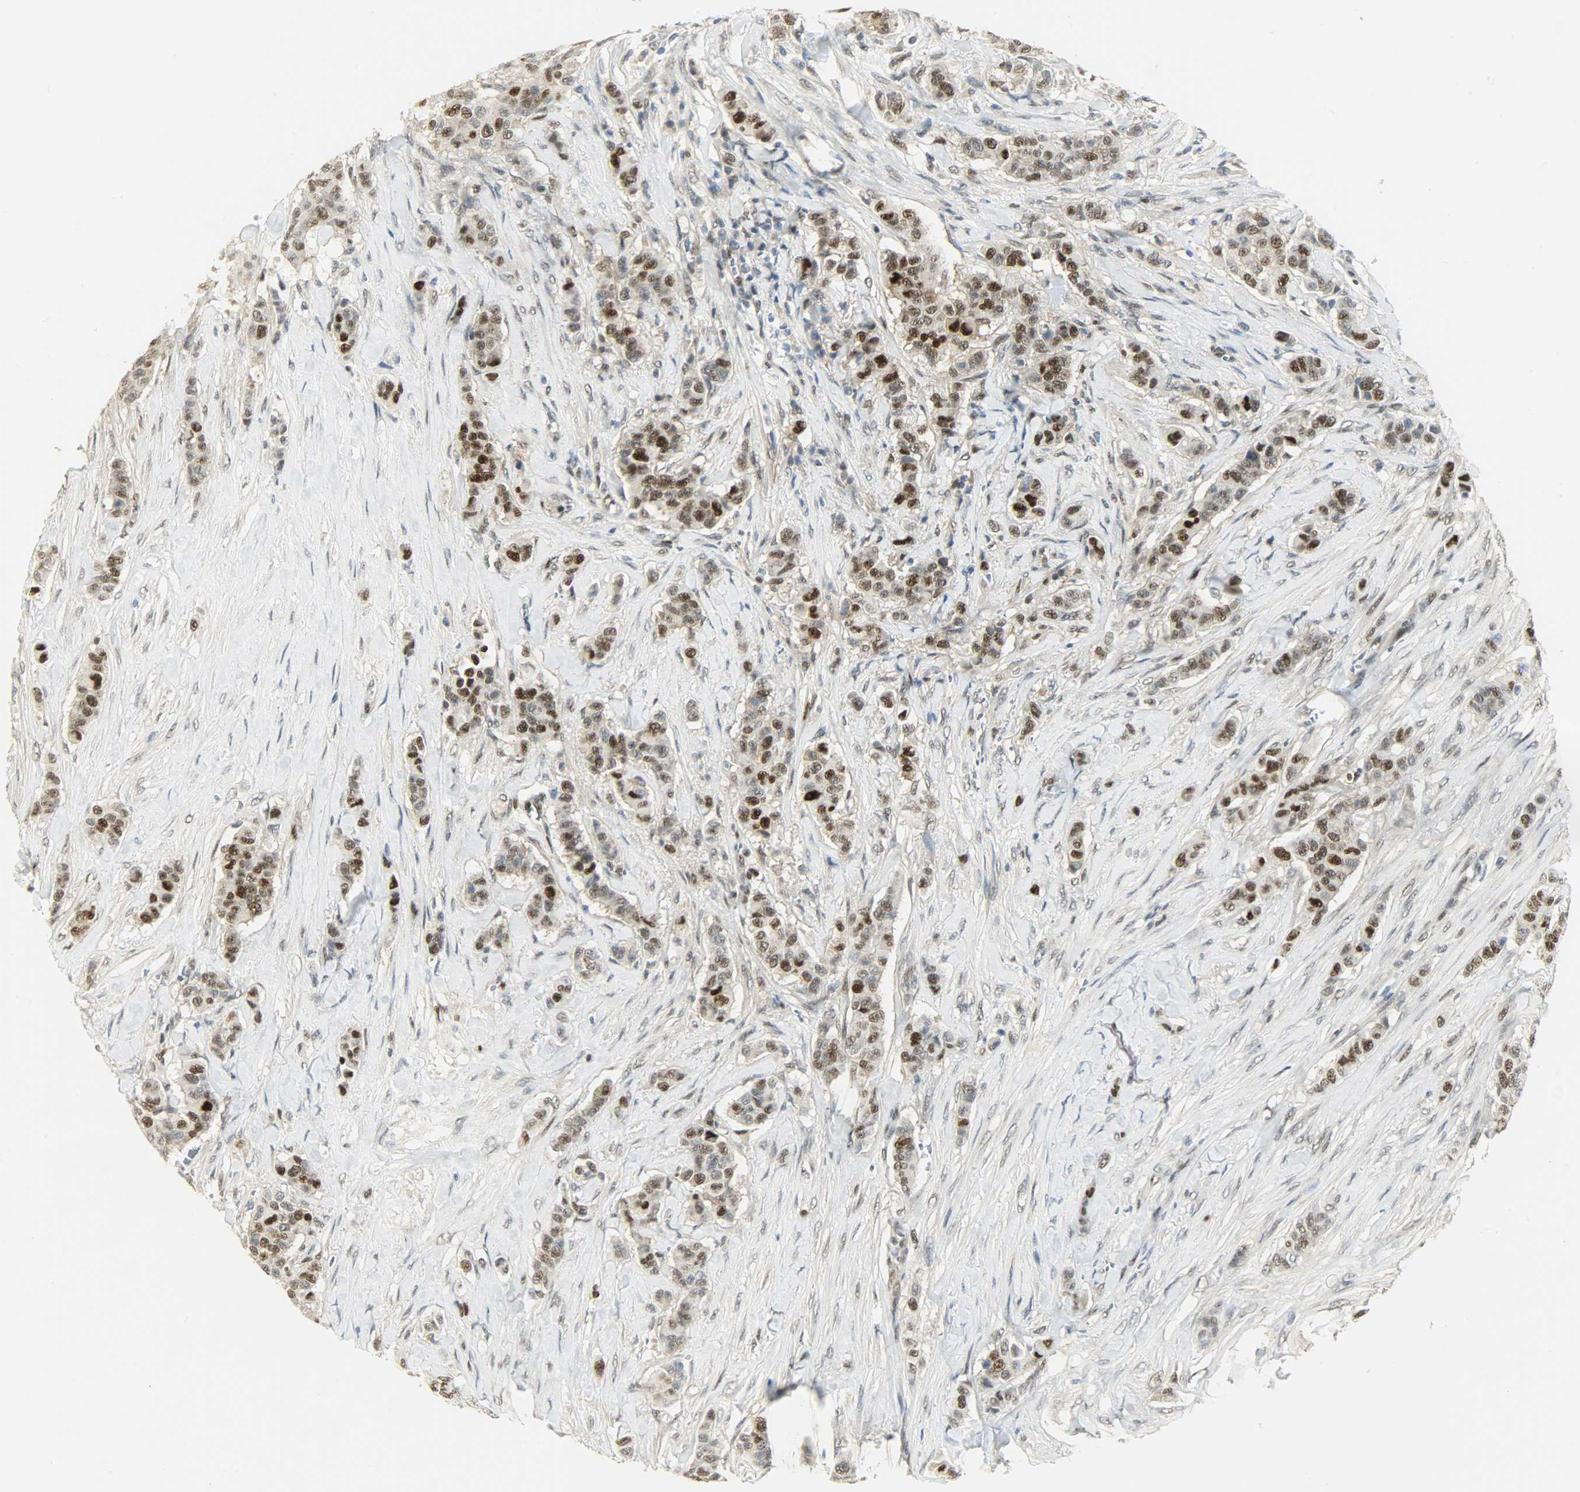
{"staining": {"intensity": "strong", "quantity": ">75%", "location": "nuclear"}, "tissue": "breast cancer", "cell_type": "Tumor cells", "image_type": "cancer", "snomed": [{"axis": "morphology", "description": "Duct carcinoma"}, {"axis": "topography", "description": "Breast"}], "caption": "Tumor cells display strong nuclear positivity in approximately >75% of cells in breast cancer. (Stains: DAB (3,3'-diaminobenzidine) in brown, nuclei in blue, Microscopy: brightfield microscopy at high magnification).", "gene": "NPEPL1", "patient": {"sex": "female", "age": 40}}